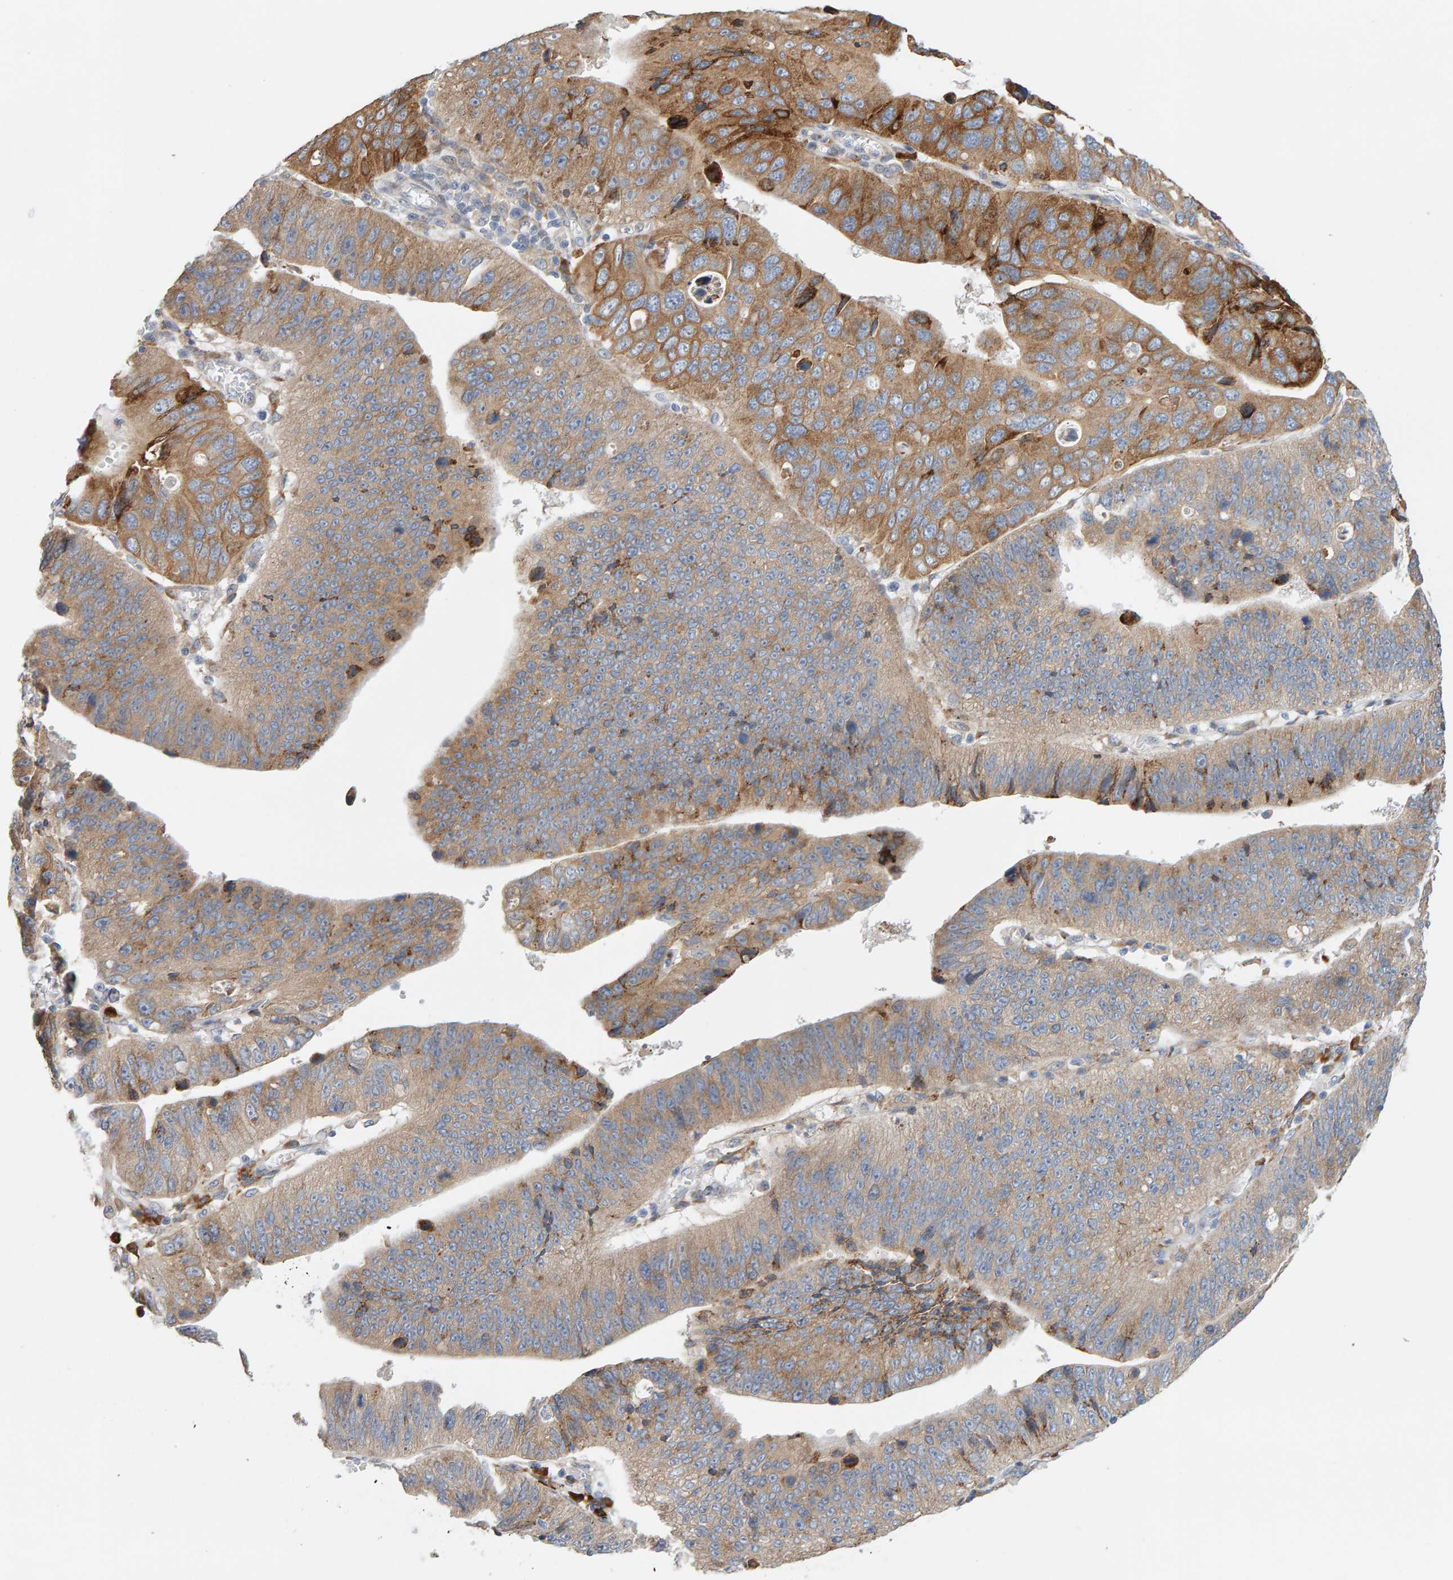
{"staining": {"intensity": "moderate", "quantity": ">75%", "location": "cytoplasmic/membranous"}, "tissue": "stomach cancer", "cell_type": "Tumor cells", "image_type": "cancer", "snomed": [{"axis": "morphology", "description": "Adenocarcinoma, NOS"}, {"axis": "topography", "description": "Stomach"}], "caption": "Stomach cancer (adenocarcinoma) stained with a protein marker displays moderate staining in tumor cells.", "gene": "ENGASE", "patient": {"sex": "male", "age": 59}}